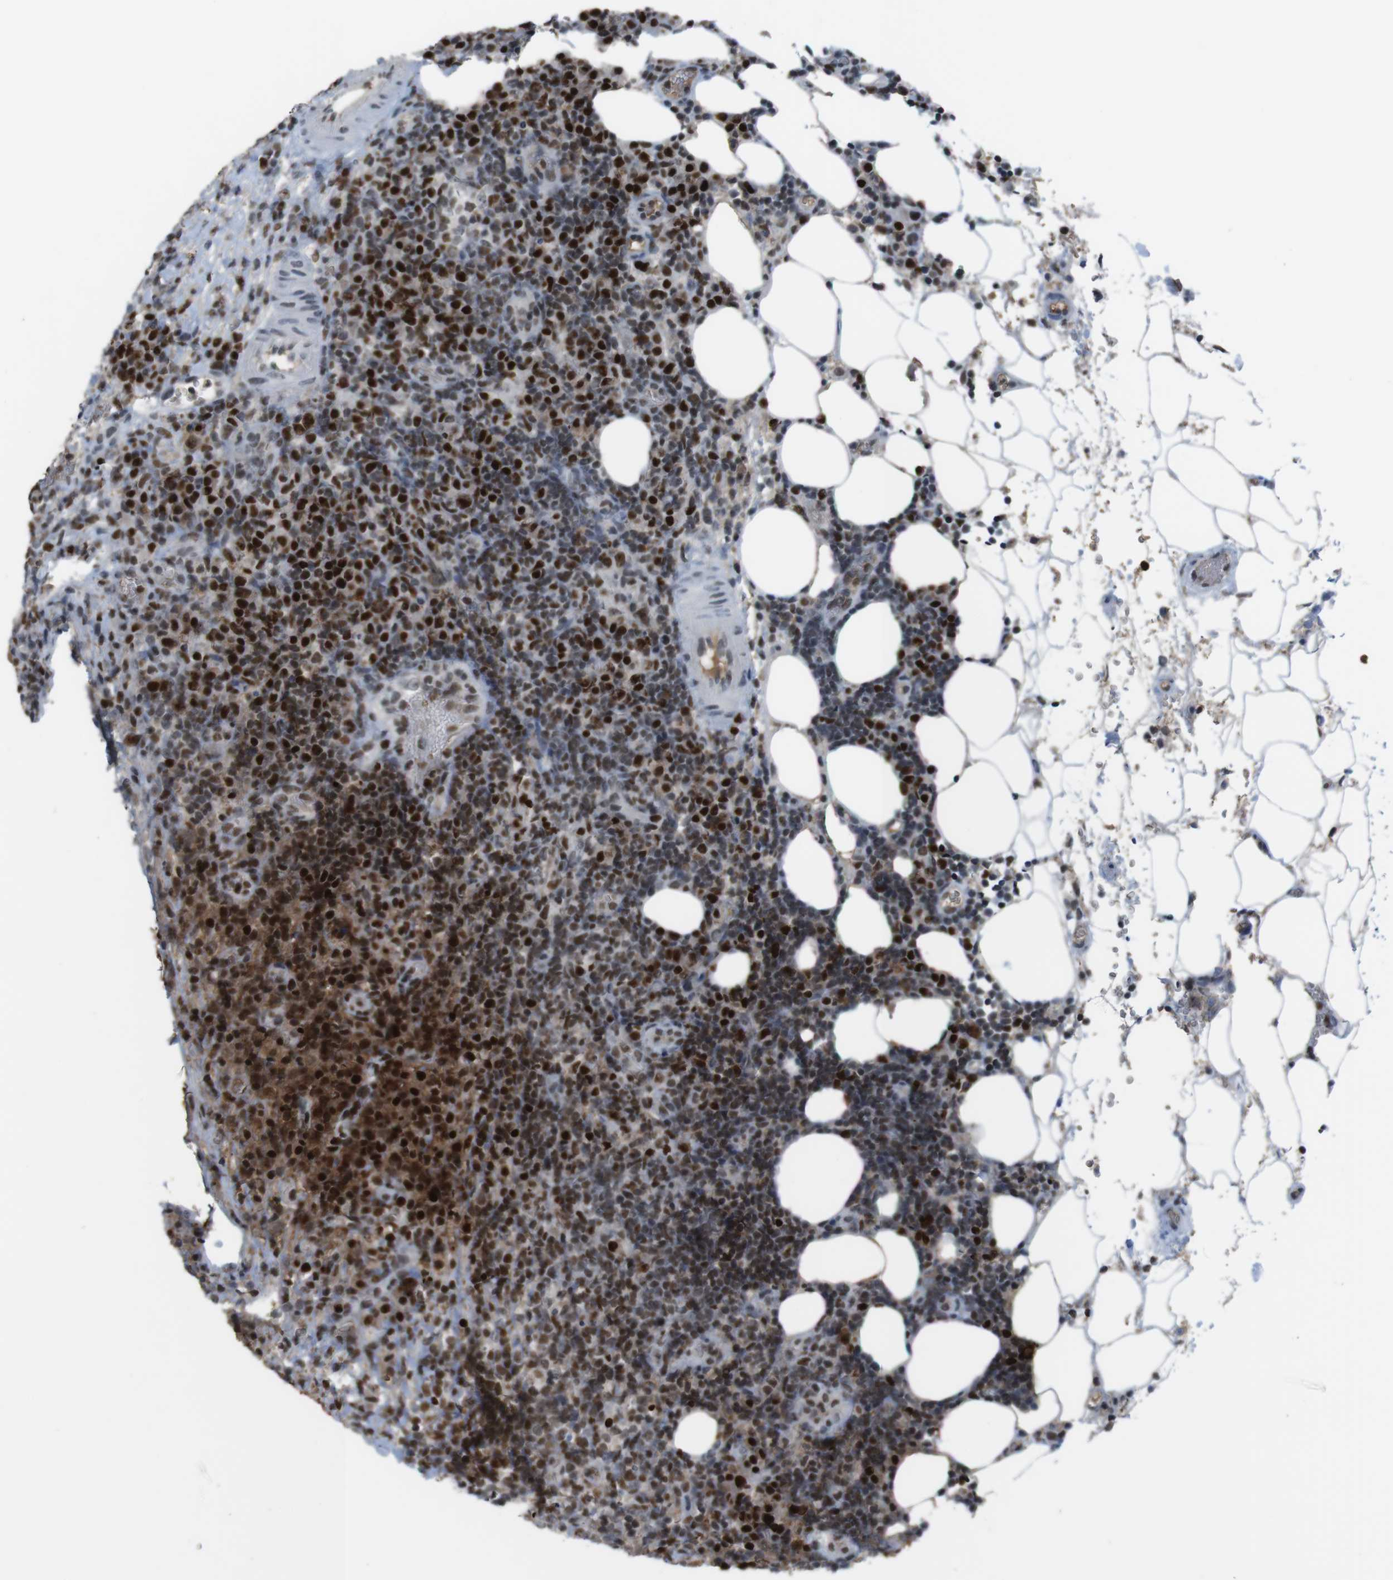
{"staining": {"intensity": "strong", "quantity": ">75%", "location": "nuclear"}, "tissue": "lymphoma", "cell_type": "Tumor cells", "image_type": "cancer", "snomed": [{"axis": "morphology", "description": "Malignant lymphoma, non-Hodgkin's type, High grade"}, {"axis": "topography", "description": "Lymph node"}], "caption": "Malignant lymphoma, non-Hodgkin's type (high-grade) stained for a protein reveals strong nuclear positivity in tumor cells.", "gene": "SUB1", "patient": {"sex": "female", "age": 76}}